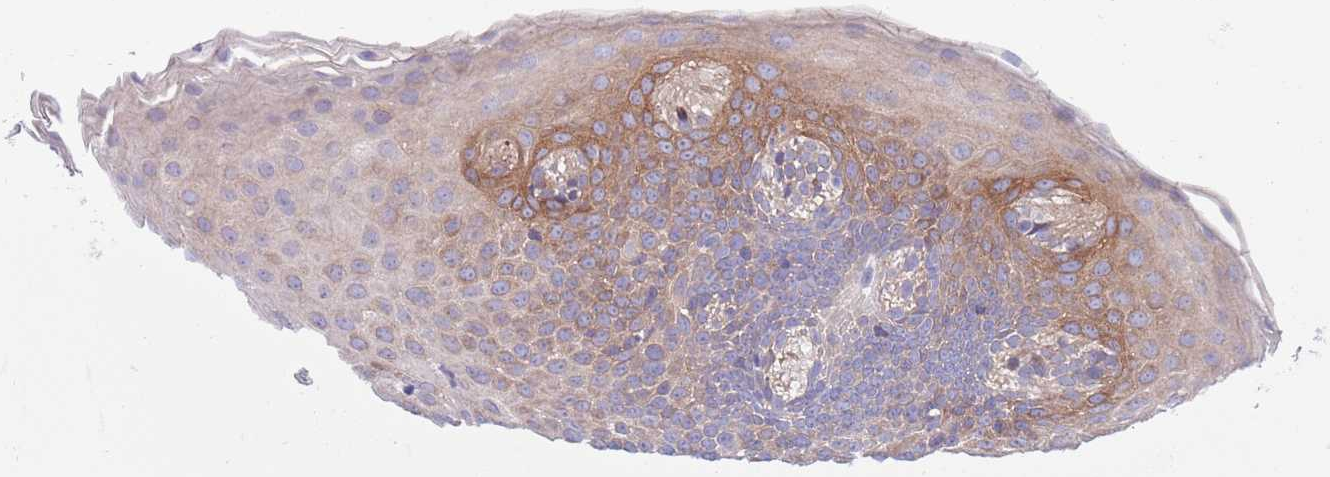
{"staining": {"intensity": "moderate", "quantity": ">75%", "location": "cytoplasmic/membranous"}, "tissue": "oral mucosa", "cell_type": "Squamous epithelial cells", "image_type": "normal", "snomed": [{"axis": "morphology", "description": "Normal tissue, NOS"}, {"axis": "topography", "description": "Oral tissue"}], "caption": "This micrograph demonstrates unremarkable oral mucosa stained with immunohistochemistry (IHC) to label a protein in brown. The cytoplasmic/membranous of squamous epithelial cells show moderate positivity for the protein. Nuclei are counter-stained blue.", "gene": "KLHL29", "patient": {"sex": "male", "age": 46}}